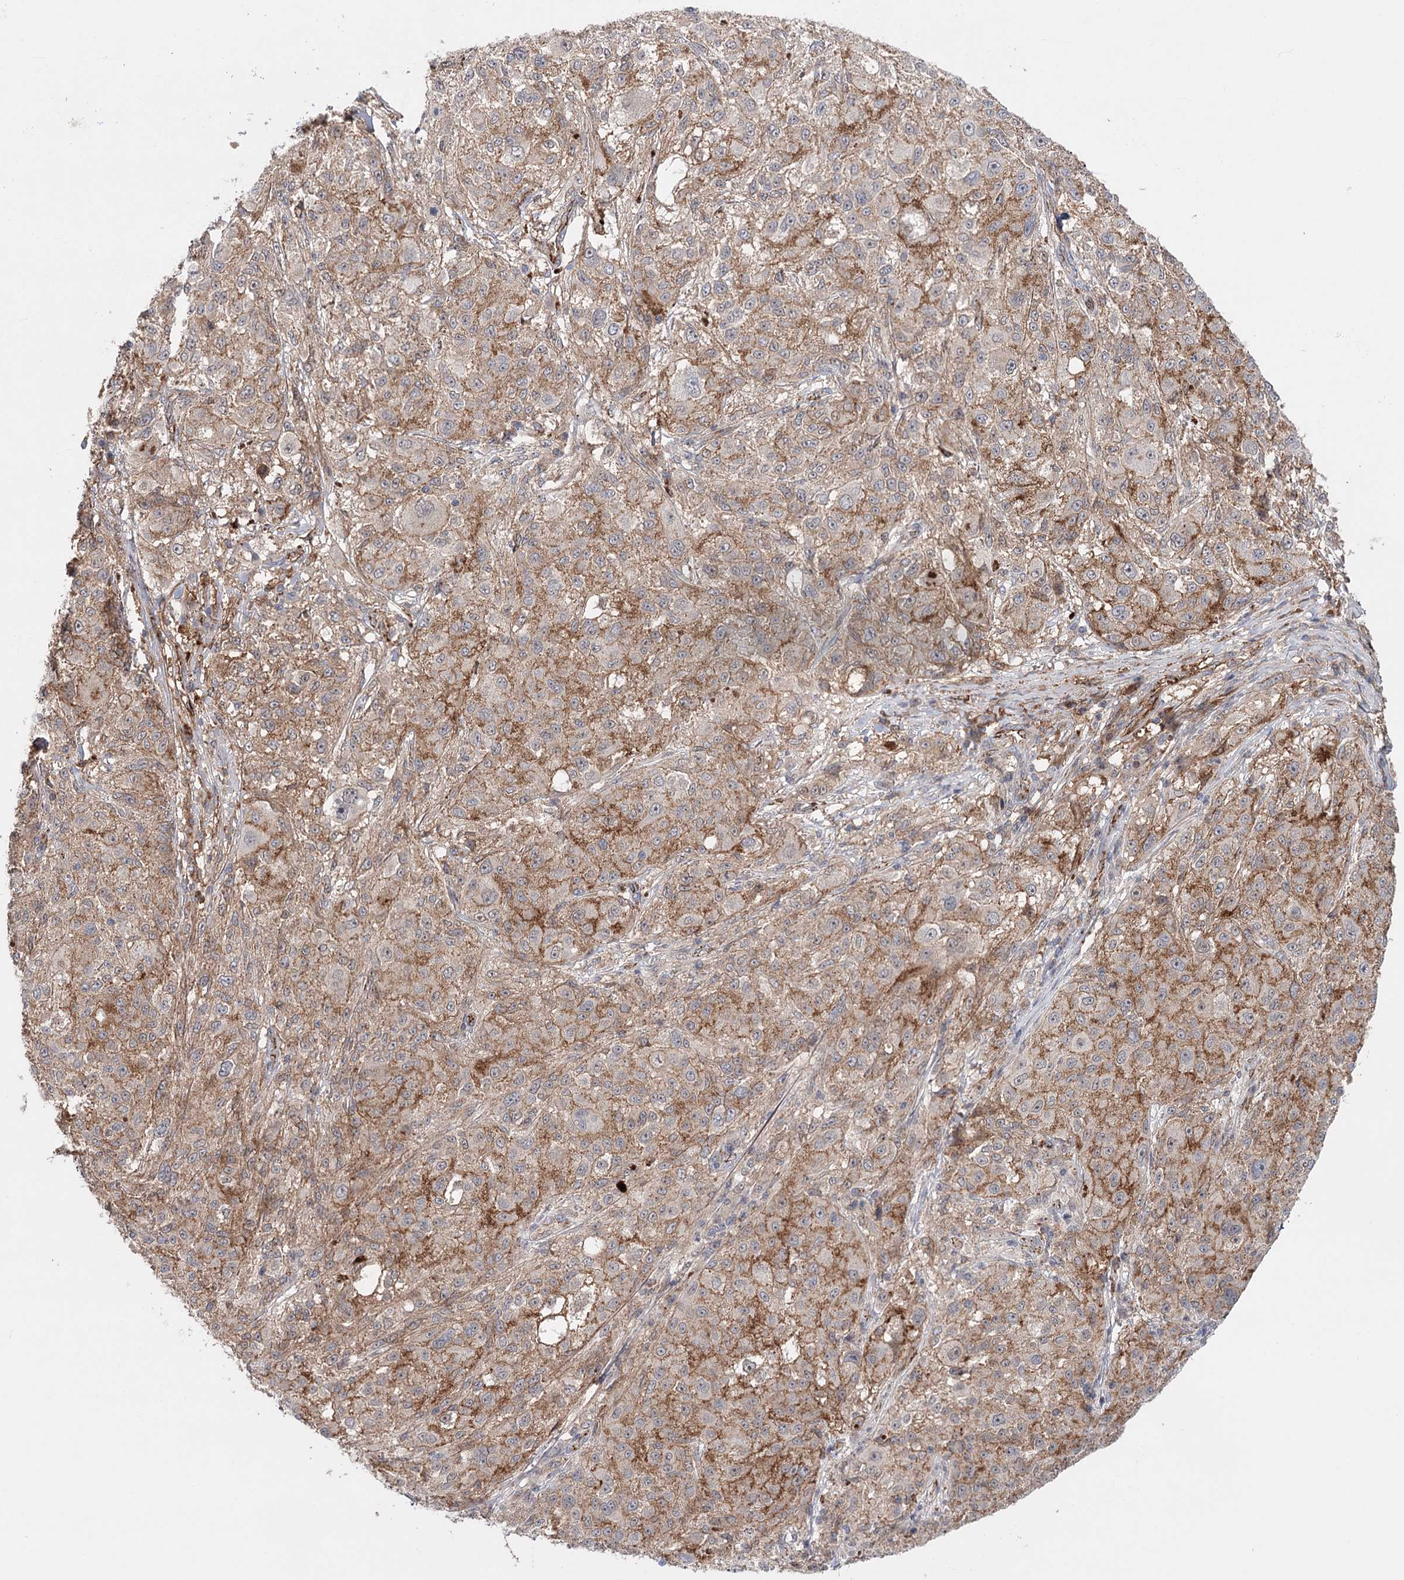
{"staining": {"intensity": "moderate", "quantity": "<25%", "location": "cytoplasmic/membranous"}, "tissue": "melanoma", "cell_type": "Tumor cells", "image_type": "cancer", "snomed": [{"axis": "morphology", "description": "Necrosis, NOS"}, {"axis": "morphology", "description": "Malignant melanoma, NOS"}, {"axis": "topography", "description": "Skin"}], "caption": "Malignant melanoma was stained to show a protein in brown. There is low levels of moderate cytoplasmic/membranous staining in approximately <25% of tumor cells.", "gene": "PKP4", "patient": {"sex": "female", "age": 87}}